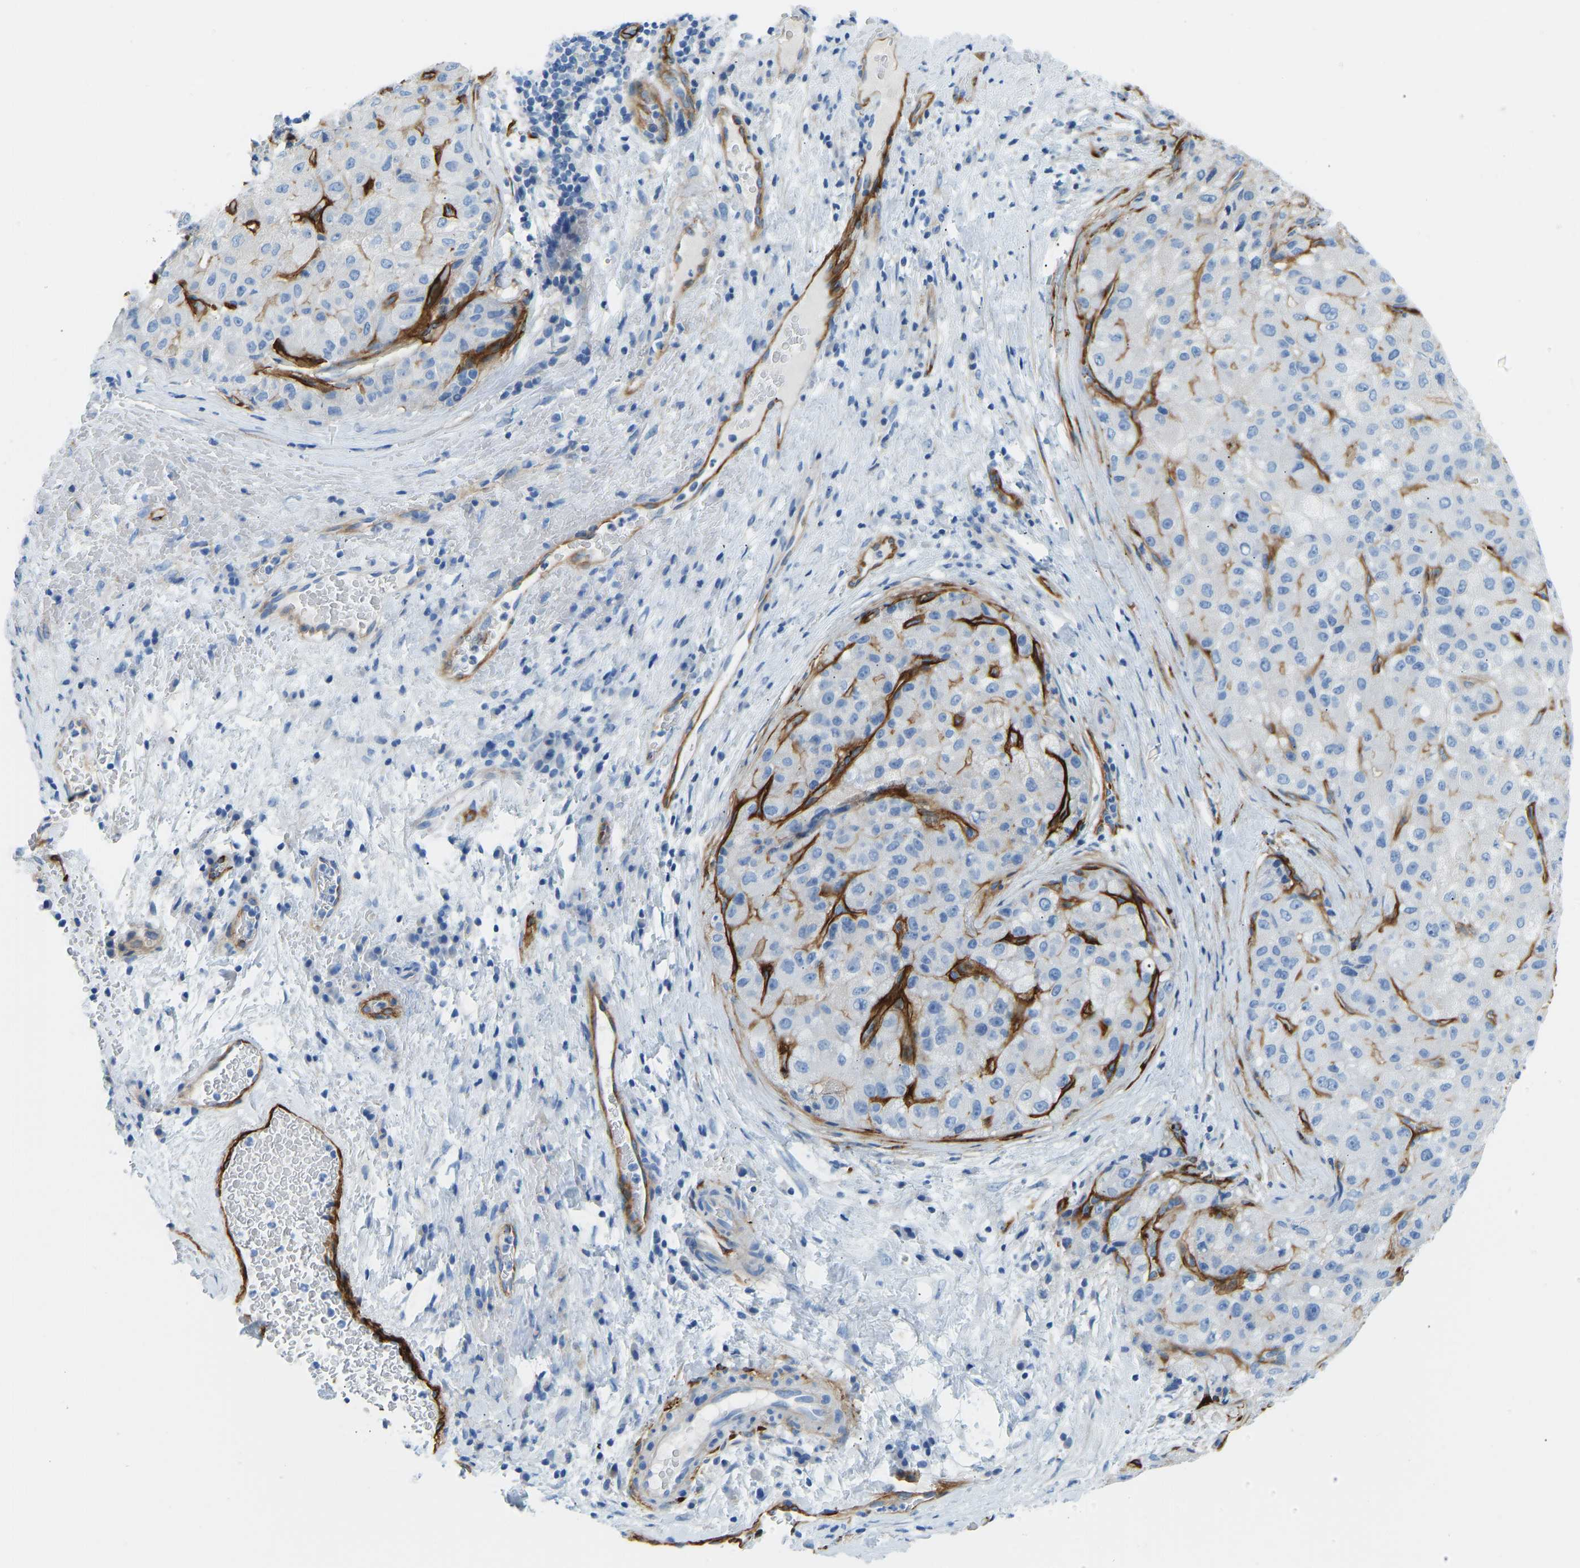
{"staining": {"intensity": "negative", "quantity": "none", "location": "none"}, "tissue": "liver cancer", "cell_type": "Tumor cells", "image_type": "cancer", "snomed": [{"axis": "morphology", "description": "Carcinoma, Hepatocellular, NOS"}, {"axis": "topography", "description": "Liver"}], "caption": "Tumor cells show no significant positivity in liver hepatocellular carcinoma. The staining was performed using DAB (3,3'-diaminobenzidine) to visualize the protein expression in brown, while the nuclei were stained in blue with hematoxylin (Magnification: 20x).", "gene": "COL15A1", "patient": {"sex": "male", "age": 80}}